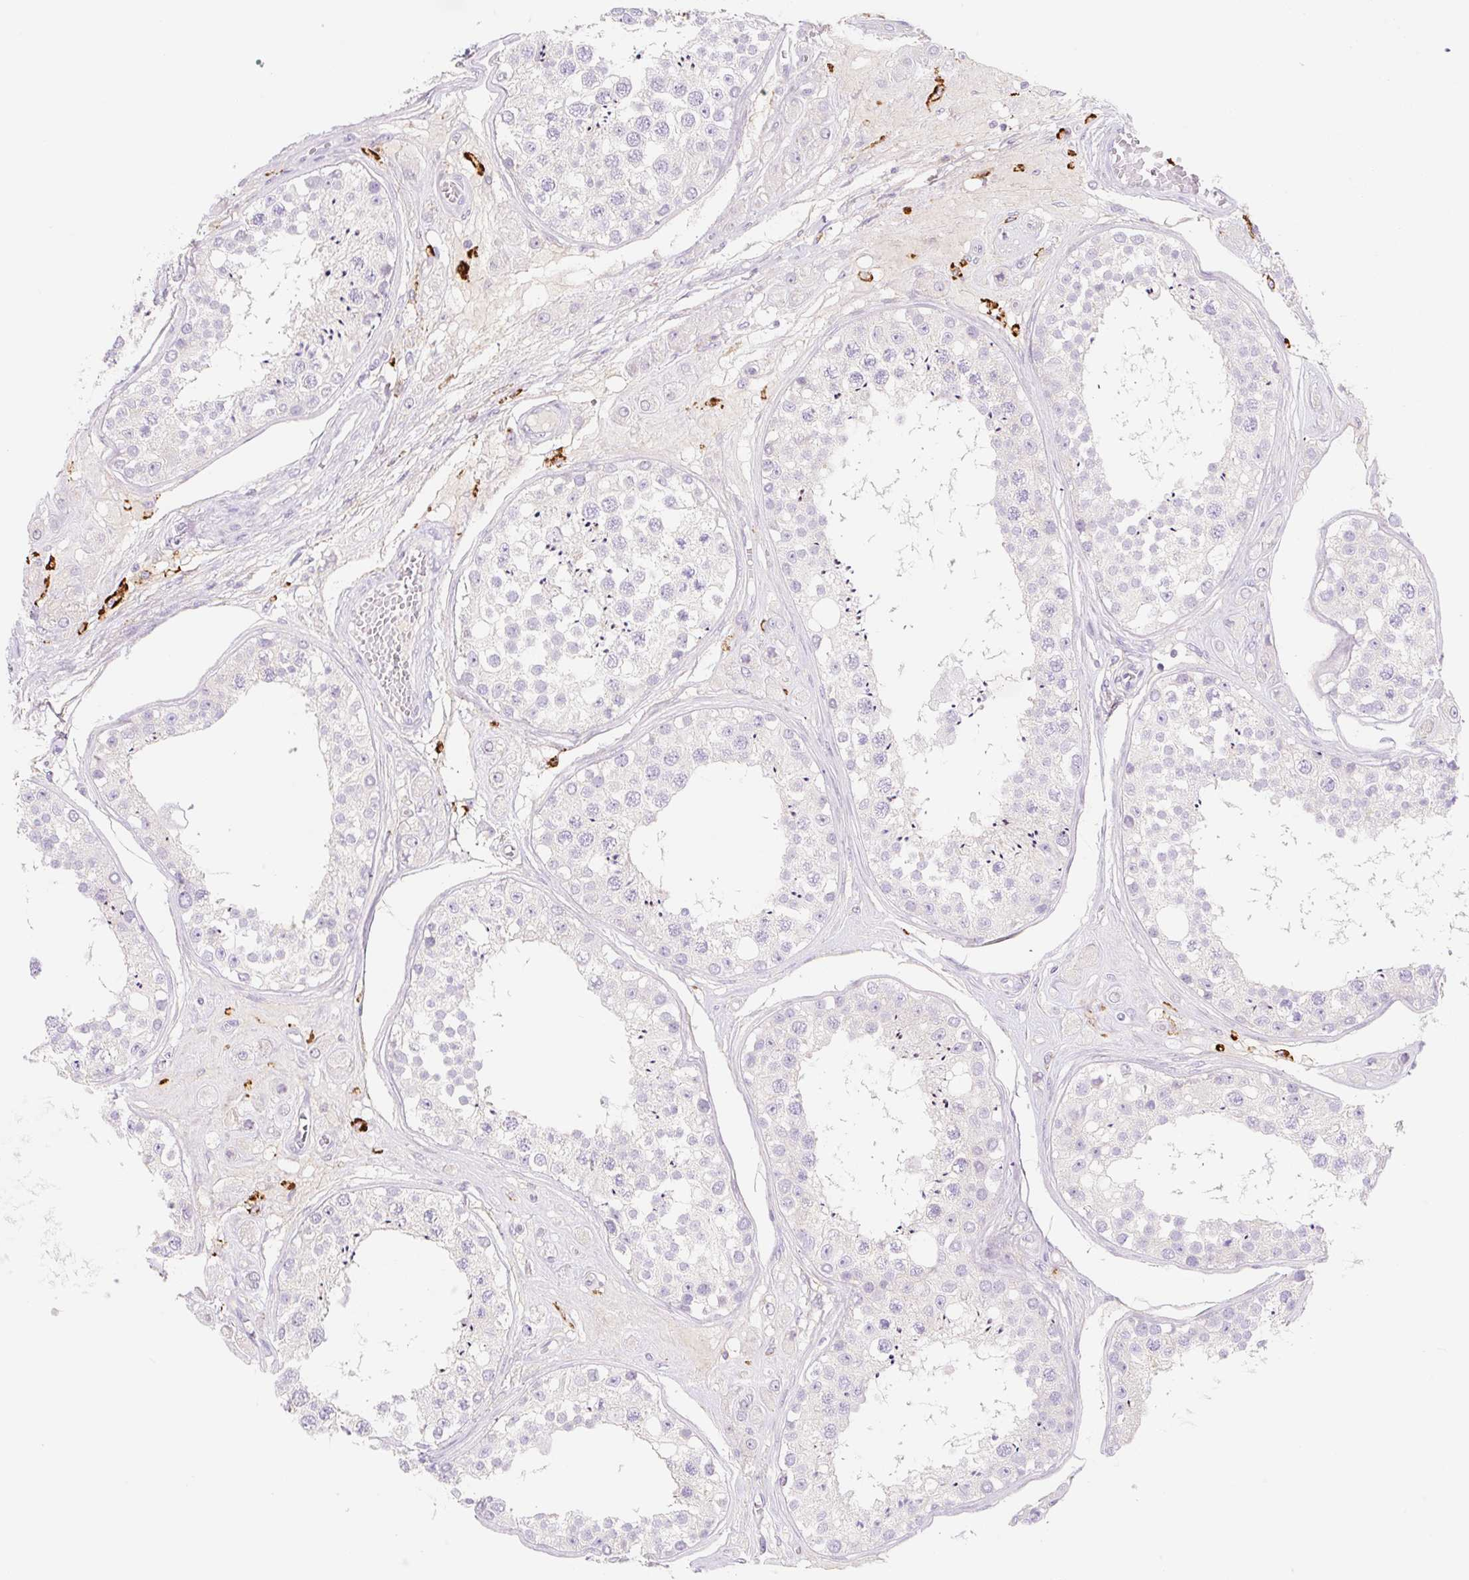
{"staining": {"intensity": "negative", "quantity": "none", "location": "none"}, "tissue": "testis", "cell_type": "Cells in seminiferous ducts", "image_type": "normal", "snomed": [{"axis": "morphology", "description": "Normal tissue, NOS"}, {"axis": "topography", "description": "Testis"}], "caption": "The micrograph demonstrates no significant expression in cells in seminiferous ducts of testis. (DAB immunohistochemistry visualized using brightfield microscopy, high magnification).", "gene": "LYVE1", "patient": {"sex": "male", "age": 25}}